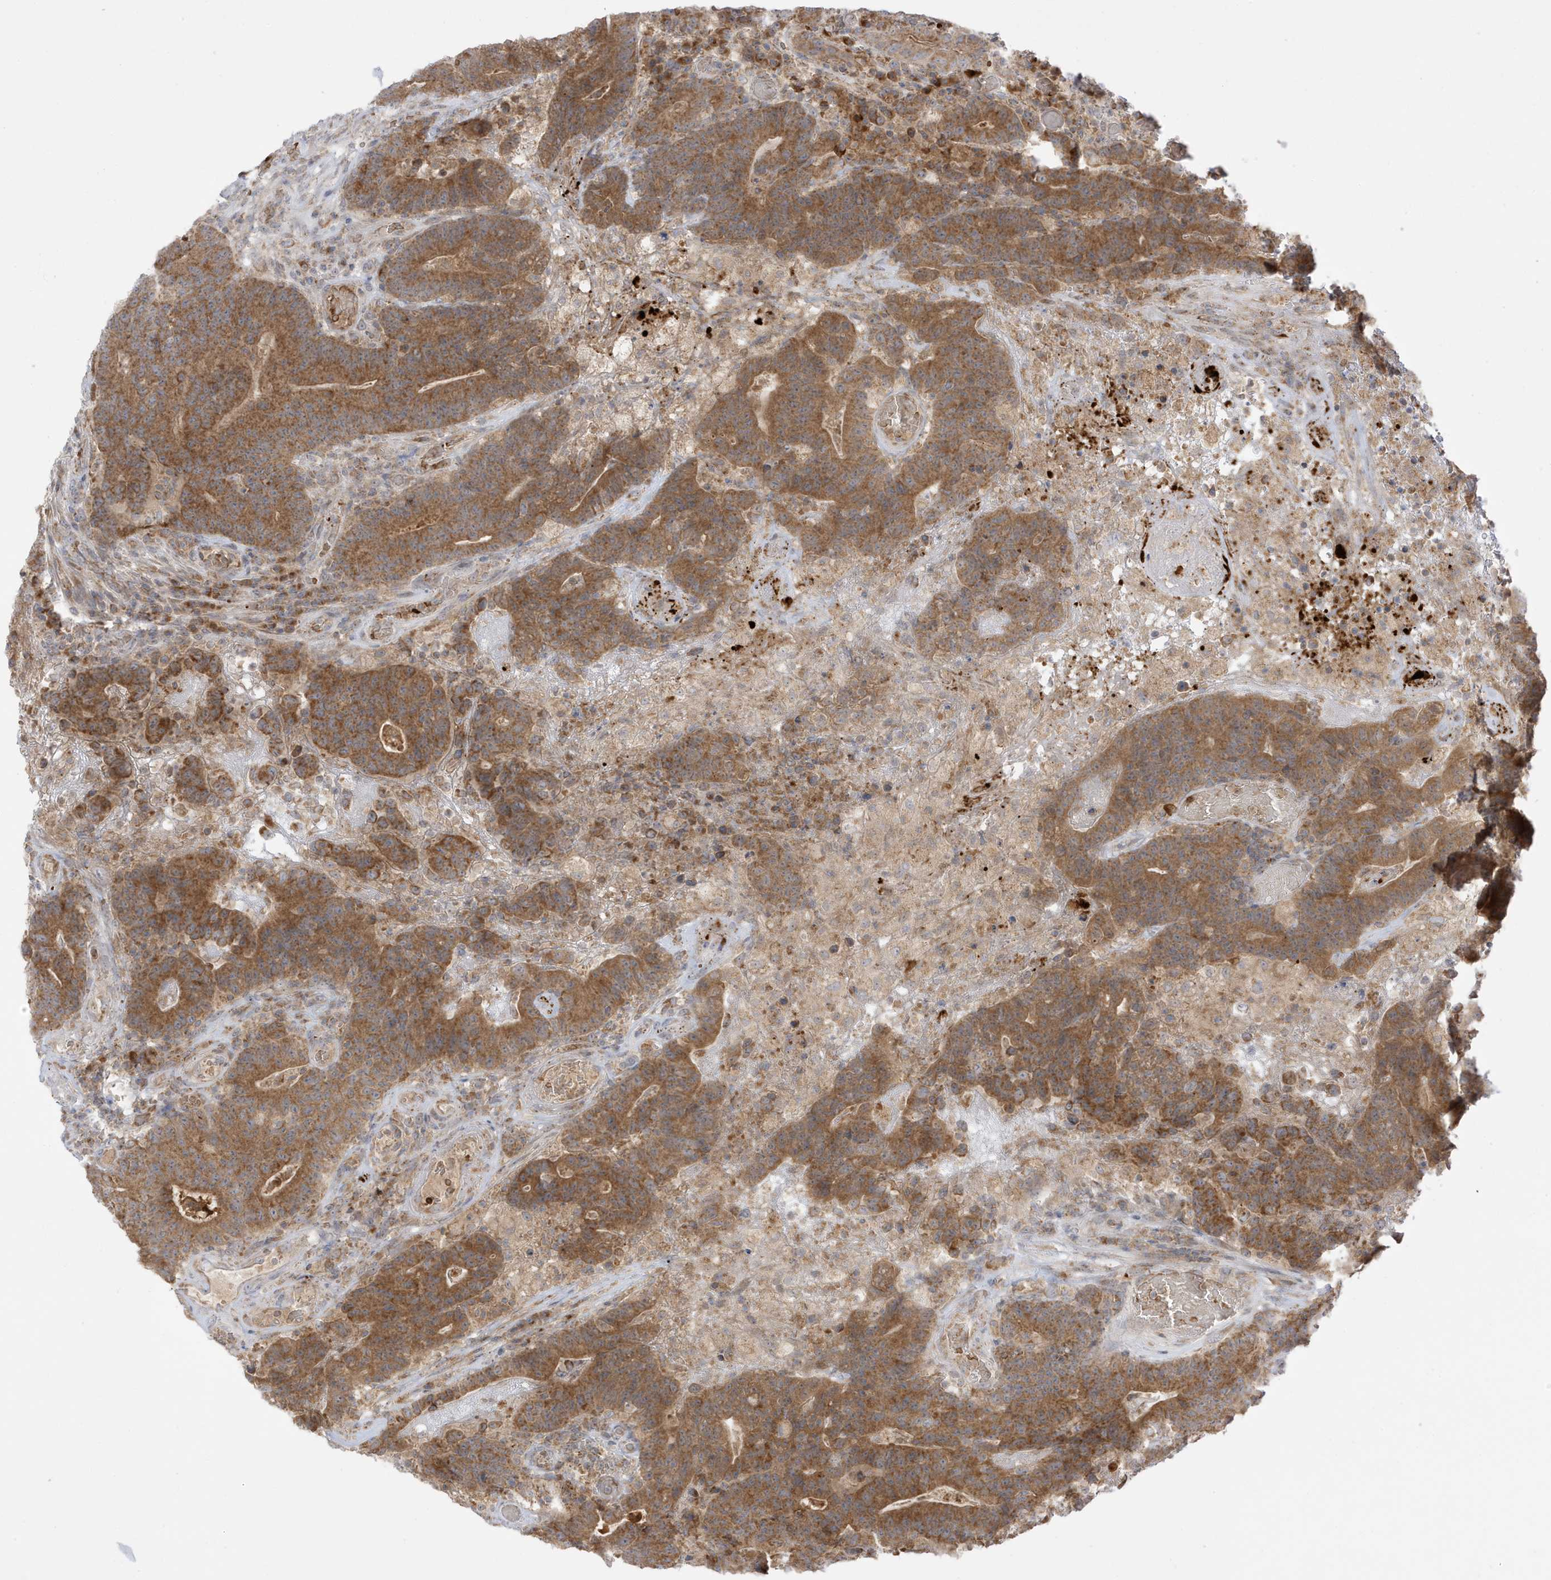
{"staining": {"intensity": "moderate", "quantity": ">75%", "location": "cytoplasmic/membranous"}, "tissue": "colorectal cancer", "cell_type": "Tumor cells", "image_type": "cancer", "snomed": [{"axis": "morphology", "description": "Normal tissue, NOS"}, {"axis": "morphology", "description": "Adenocarcinoma, NOS"}, {"axis": "topography", "description": "Colon"}], "caption": "Human colorectal cancer (adenocarcinoma) stained for a protein (brown) demonstrates moderate cytoplasmic/membranous positive positivity in about >75% of tumor cells.", "gene": "NPPC", "patient": {"sex": "female", "age": 75}}